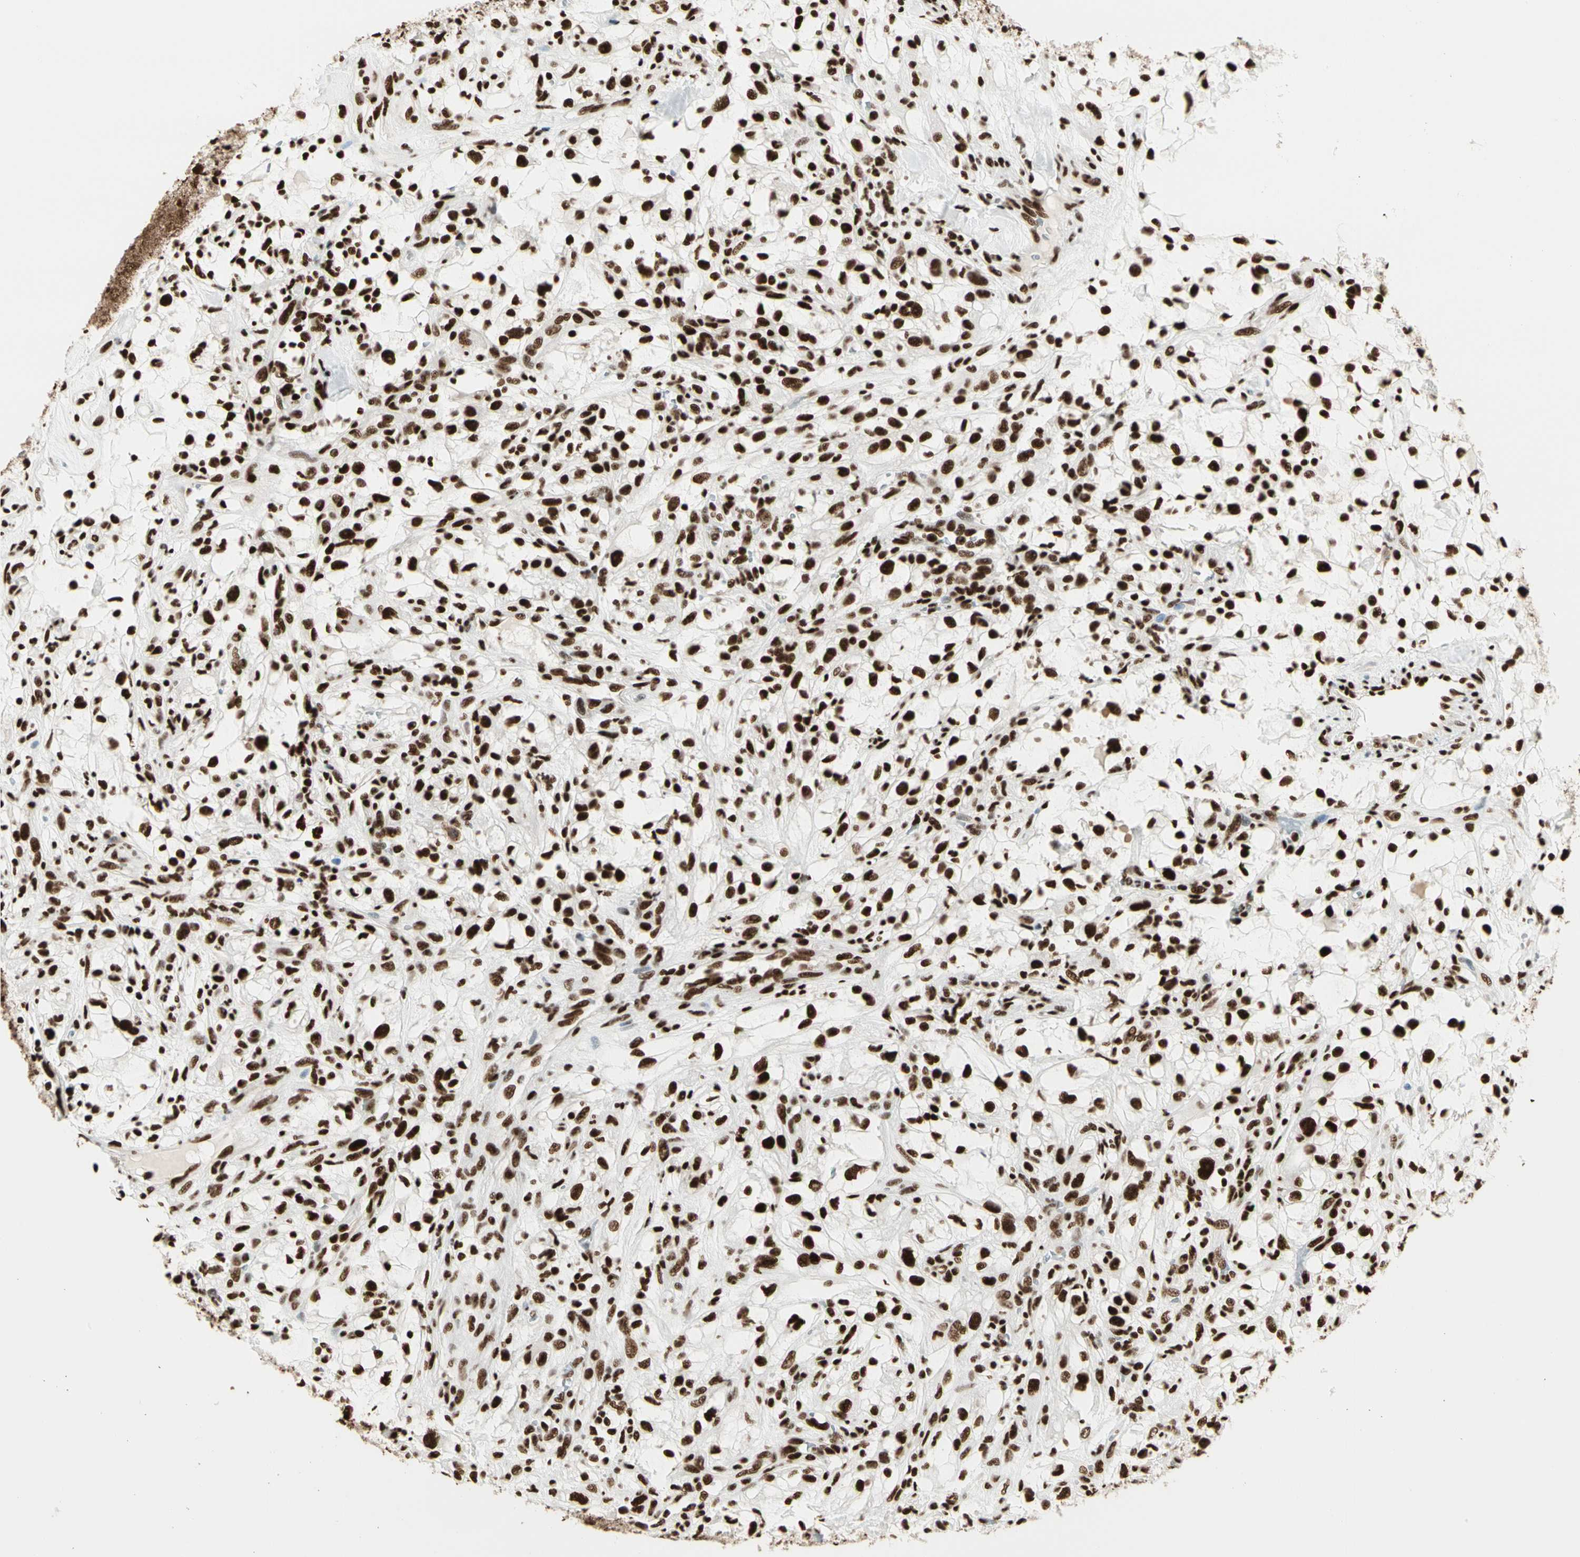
{"staining": {"intensity": "strong", "quantity": ">75%", "location": "nuclear"}, "tissue": "renal cancer", "cell_type": "Tumor cells", "image_type": "cancer", "snomed": [{"axis": "morphology", "description": "Adenocarcinoma, NOS"}, {"axis": "topography", "description": "Kidney"}], "caption": "The immunohistochemical stain shows strong nuclear positivity in tumor cells of renal adenocarcinoma tissue.", "gene": "CCAR1", "patient": {"sex": "female", "age": 60}}